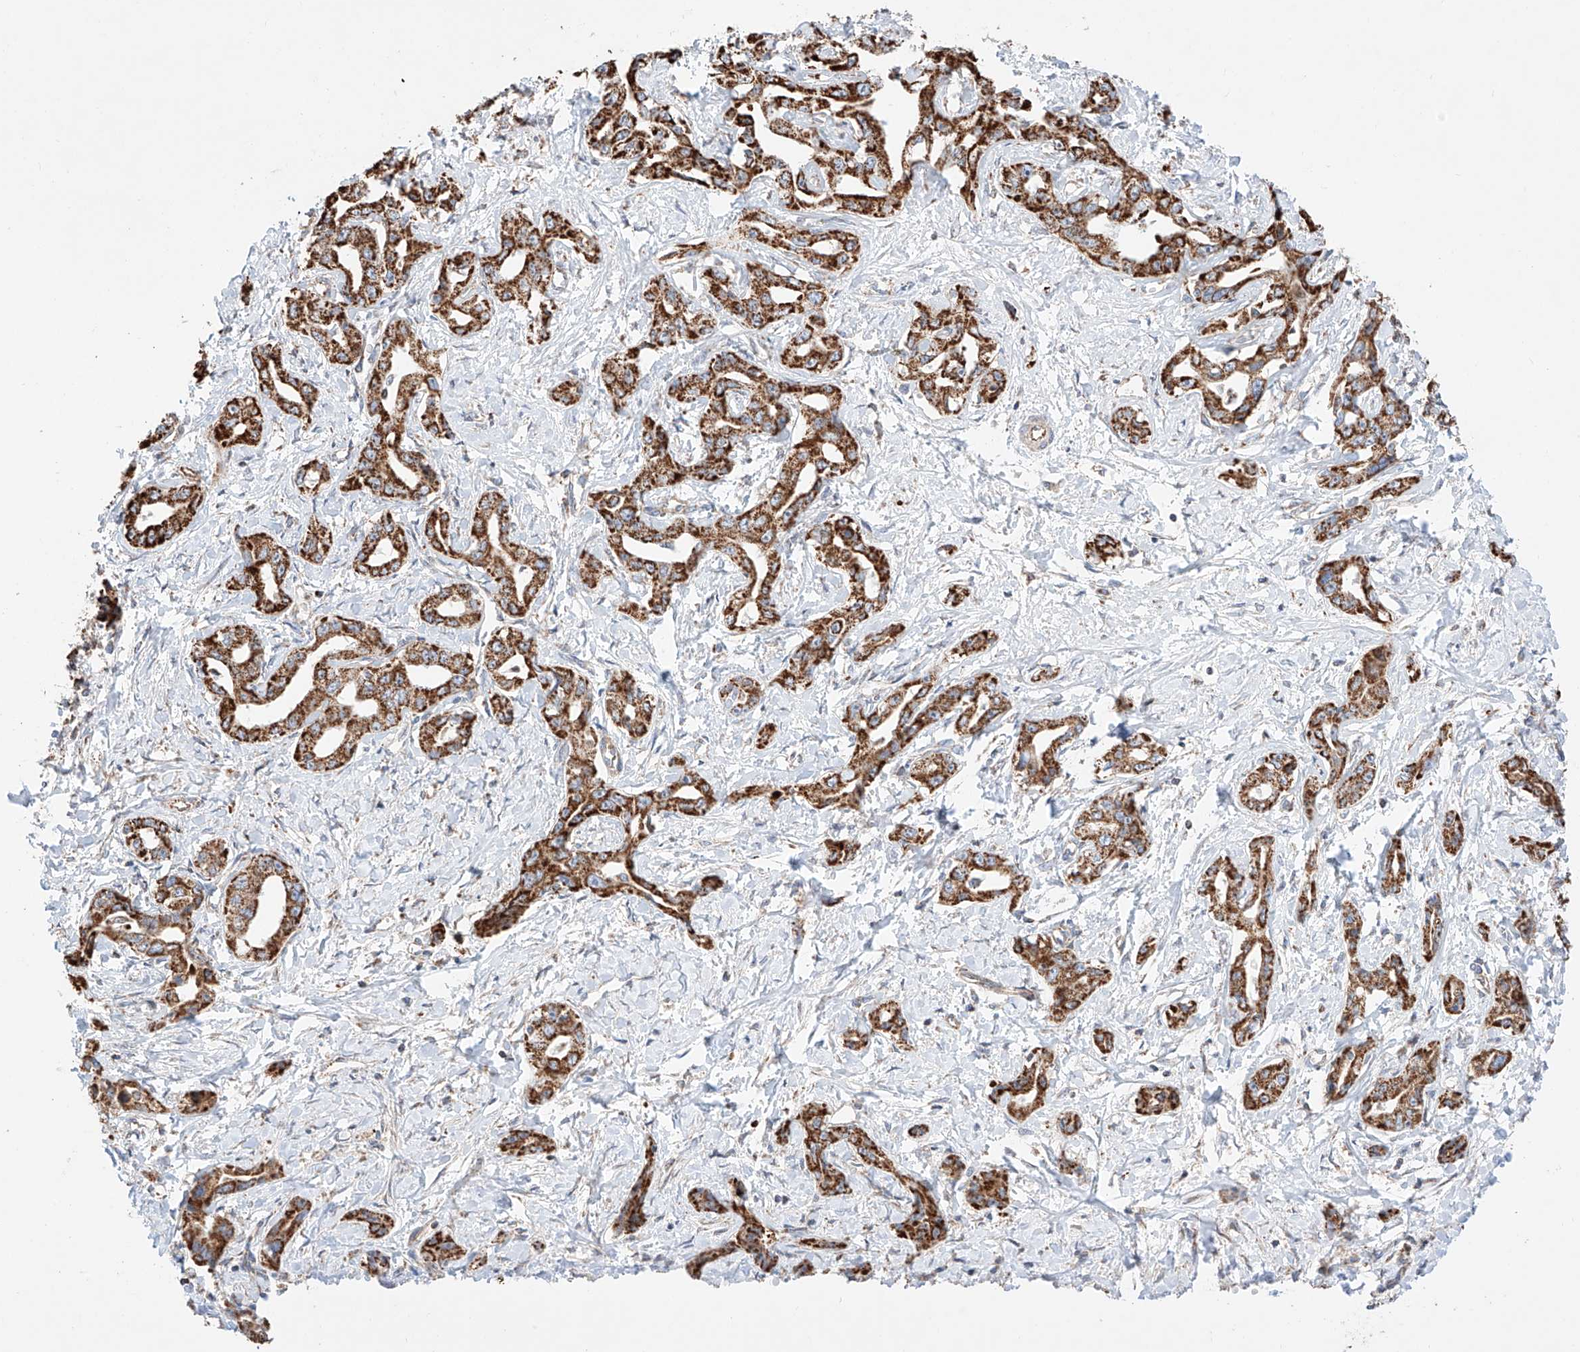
{"staining": {"intensity": "strong", "quantity": ">75%", "location": "cytoplasmic/membranous"}, "tissue": "liver cancer", "cell_type": "Tumor cells", "image_type": "cancer", "snomed": [{"axis": "morphology", "description": "Cholangiocarcinoma"}, {"axis": "topography", "description": "Liver"}], "caption": "Liver cancer stained with a protein marker demonstrates strong staining in tumor cells.", "gene": "KTI12", "patient": {"sex": "male", "age": 59}}